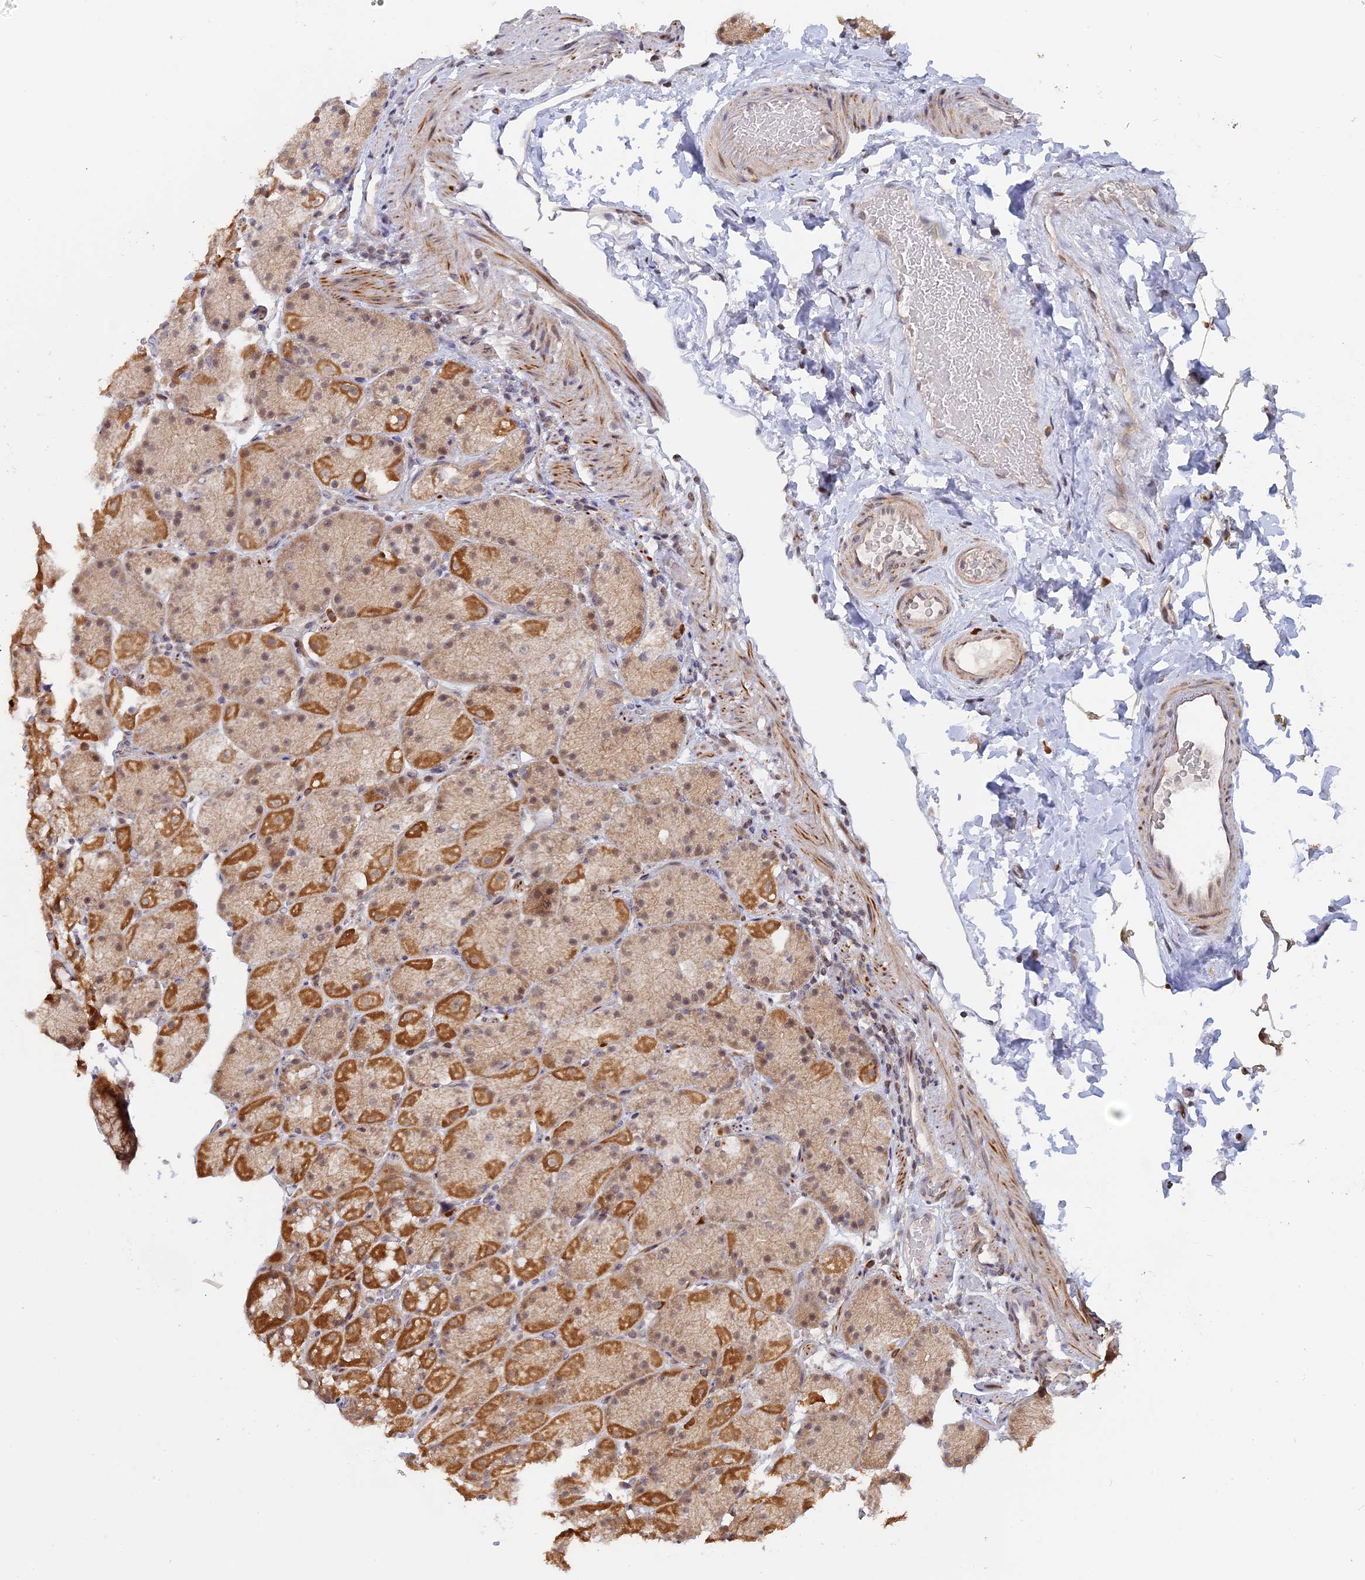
{"staining": {"intensity": "strong", "quantity": "25%-75%", "location": "cytoplasmic/membranous,nuclear"}, "tissue": "stomach", "cell_type": "Glandular cells", "image_type": "normal", "snomed": [{"axis": "morphology", "description": "Normal tissue, NOS"}, {"axis": "topography", "description": "Stomach, upper"}, {"axis": "topography", "description": "Stomach, lower"}], "caption": "Protein expression analysis of benign human stomach reveals strong cytoplasmic/membranous,nuclear expression in approximately 25%-75% of glandular cells. (brown staining indicates protein expression, while blue staining denotes nuclei).", "gene": "GSKIP", "patient": {"sex": "male", "age": 67}}